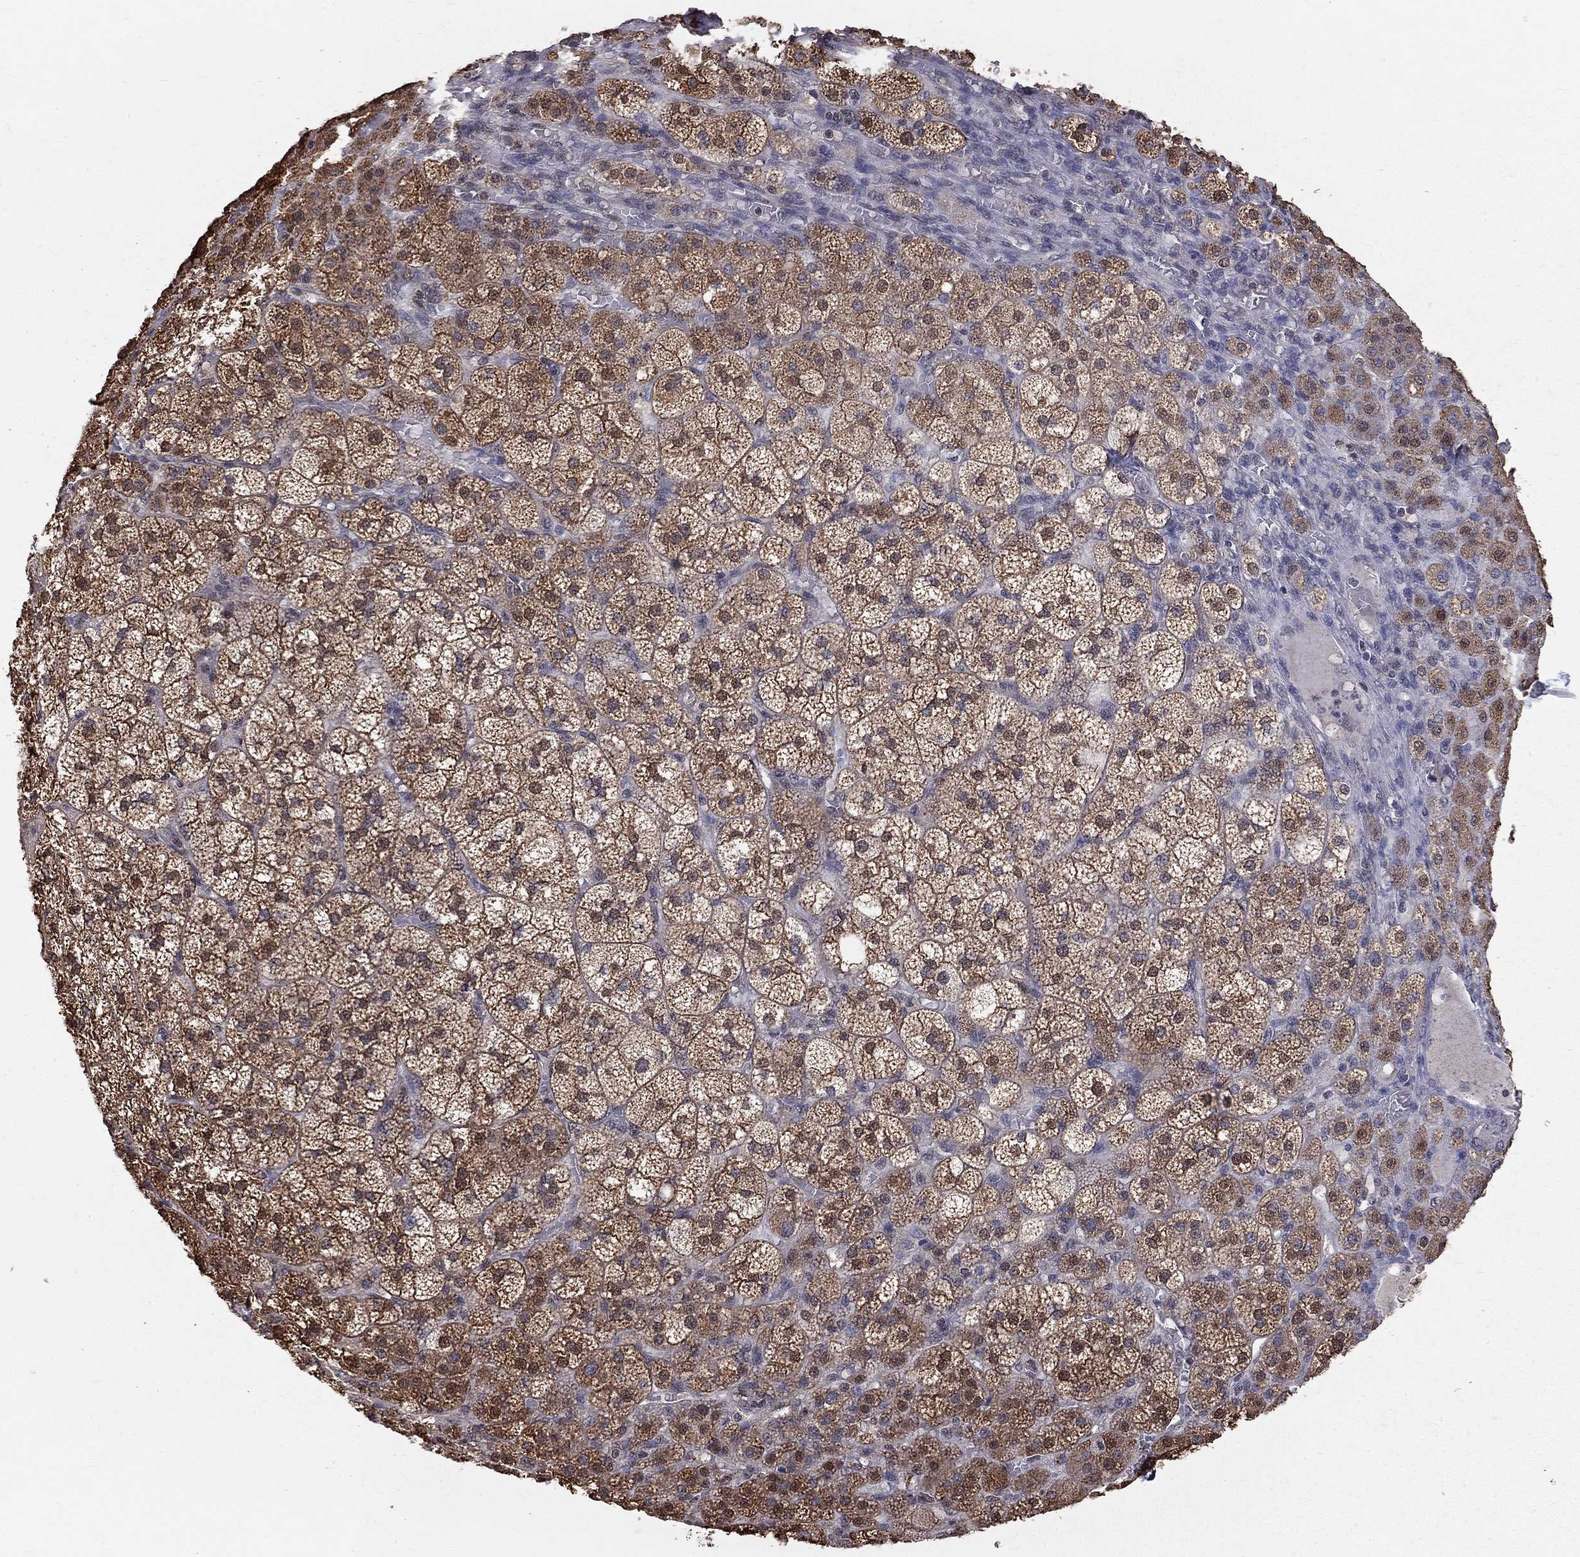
{"staining": {"intensity": "strong", "quantity": ">75%", "location": "cytoplasmic/membranous,nuclear"}, "tissue": "adrenal gland", "cell_type": "Glandular cells", "image_type": "normal", "snomed": [{"axis": "morphology", "description": "Normal tissue, NOS"}, {"axis": "topography", "description": "Adrenal gland"}], "caption": "Immunohistochemical staining of normal human adrenal gland shows high levels of strong cytoplasmic/membranous,nuclear expression in approximately >75% of glandular cells. (DAB (3,3'-diaminobenzidine) = brown stain, brightfield microscopy at high magnification).", "gene": "HDAC3", "patient": {"sex": "female", "age": 60}}